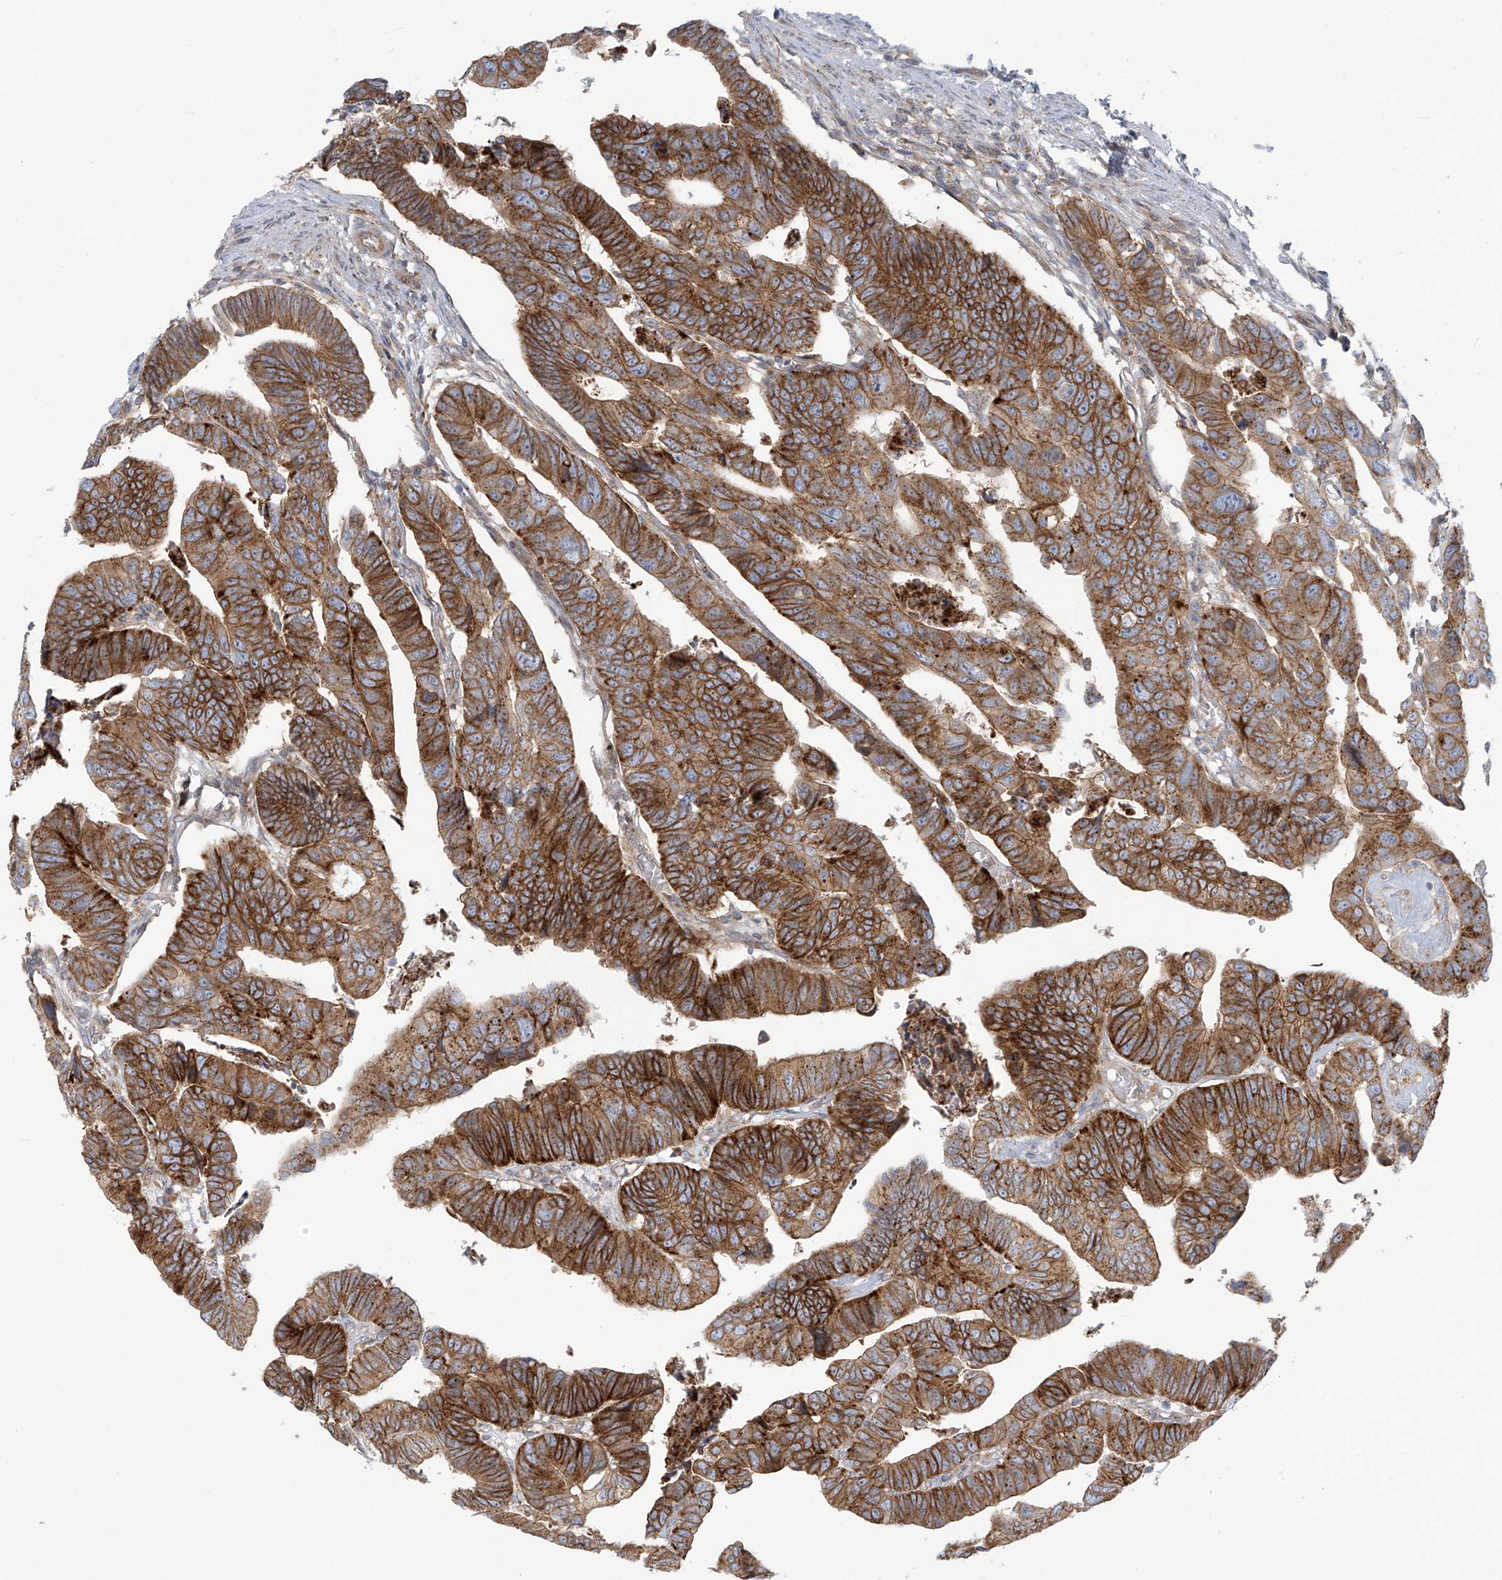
{"staining": {"intensity": "moderate", "quantity": ">75%", "location": "cytoplasmic/membranous"}, "tissue": "colorectal cancer", "cell_type": "Tumor cells", "image_type": "cancer", "snomed": [{"axis": "morphology", "description": "Adenocarcinoma, NOS"}, {"axis": "topography", "description": "Rectum"}], "caption": "Colorectal cancer (adenocarcinoma) was stained to show a protein in brown. There is medium levels of moderate cytoplasmic/membranous positivity in approximately >75% of tumor cells.", "gene": "LZTS3", "patient": {"sex": "female", "age": 65}}